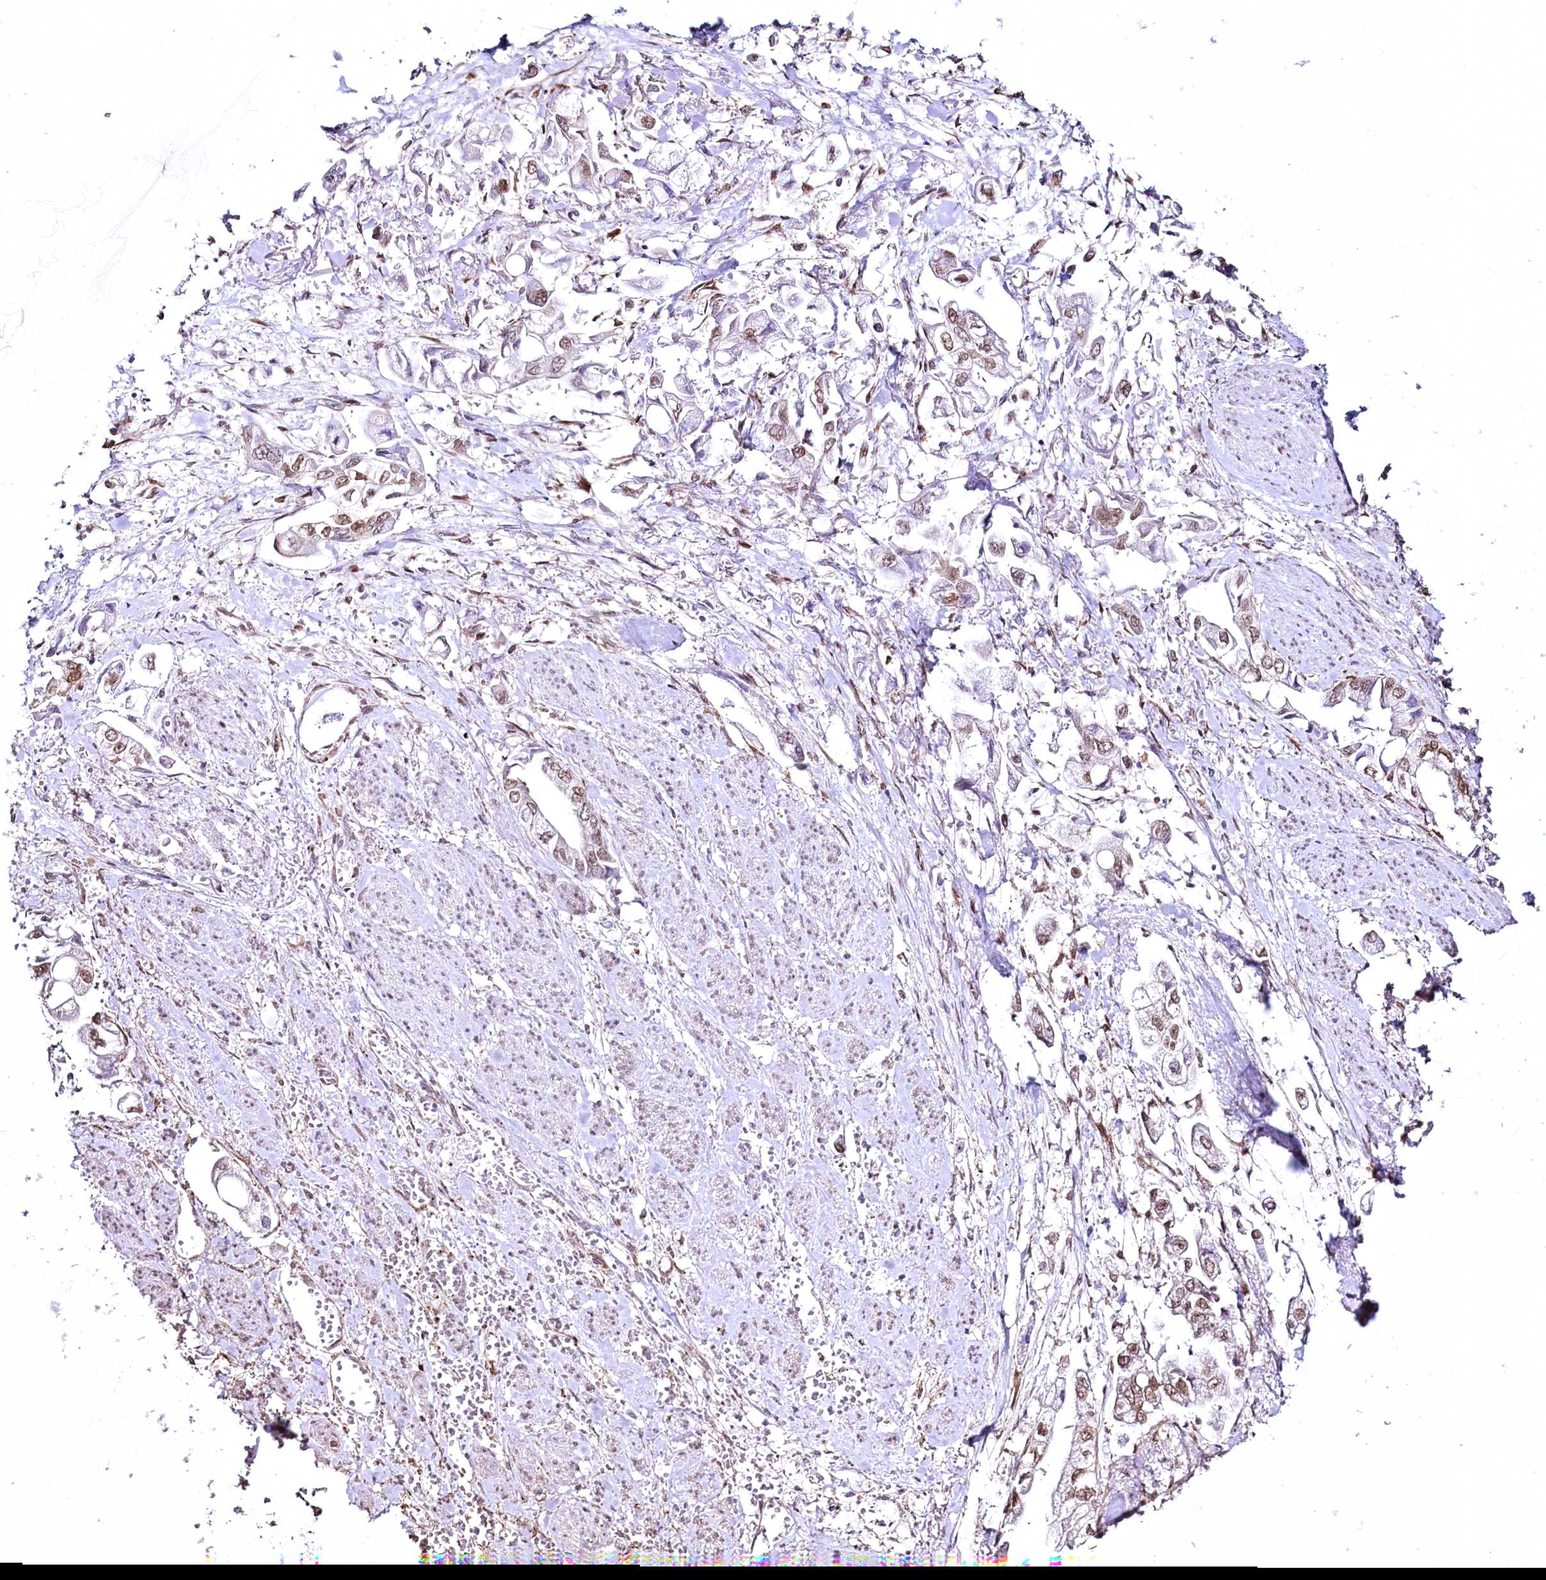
{"staining": {"intensity": "moderate", "quantity": ">75%", "location": "nuclear"}, "tissue": "stomach cancer", "cell_type": "Tumor cells", "image_type": "cancer", "snomed": [{"axis": "morphology", "description": "Adenocarcinoma, NOS"}, {"axis": "topography", "description": "Stomach"}], "caption": "Stomach cancer stained with immunohistochemistry (IHC) shows moderate nuclear expression in about >75% of tumor cells.", "gene": "YBX3", "patient": {"sex": "male", "age": 62}}